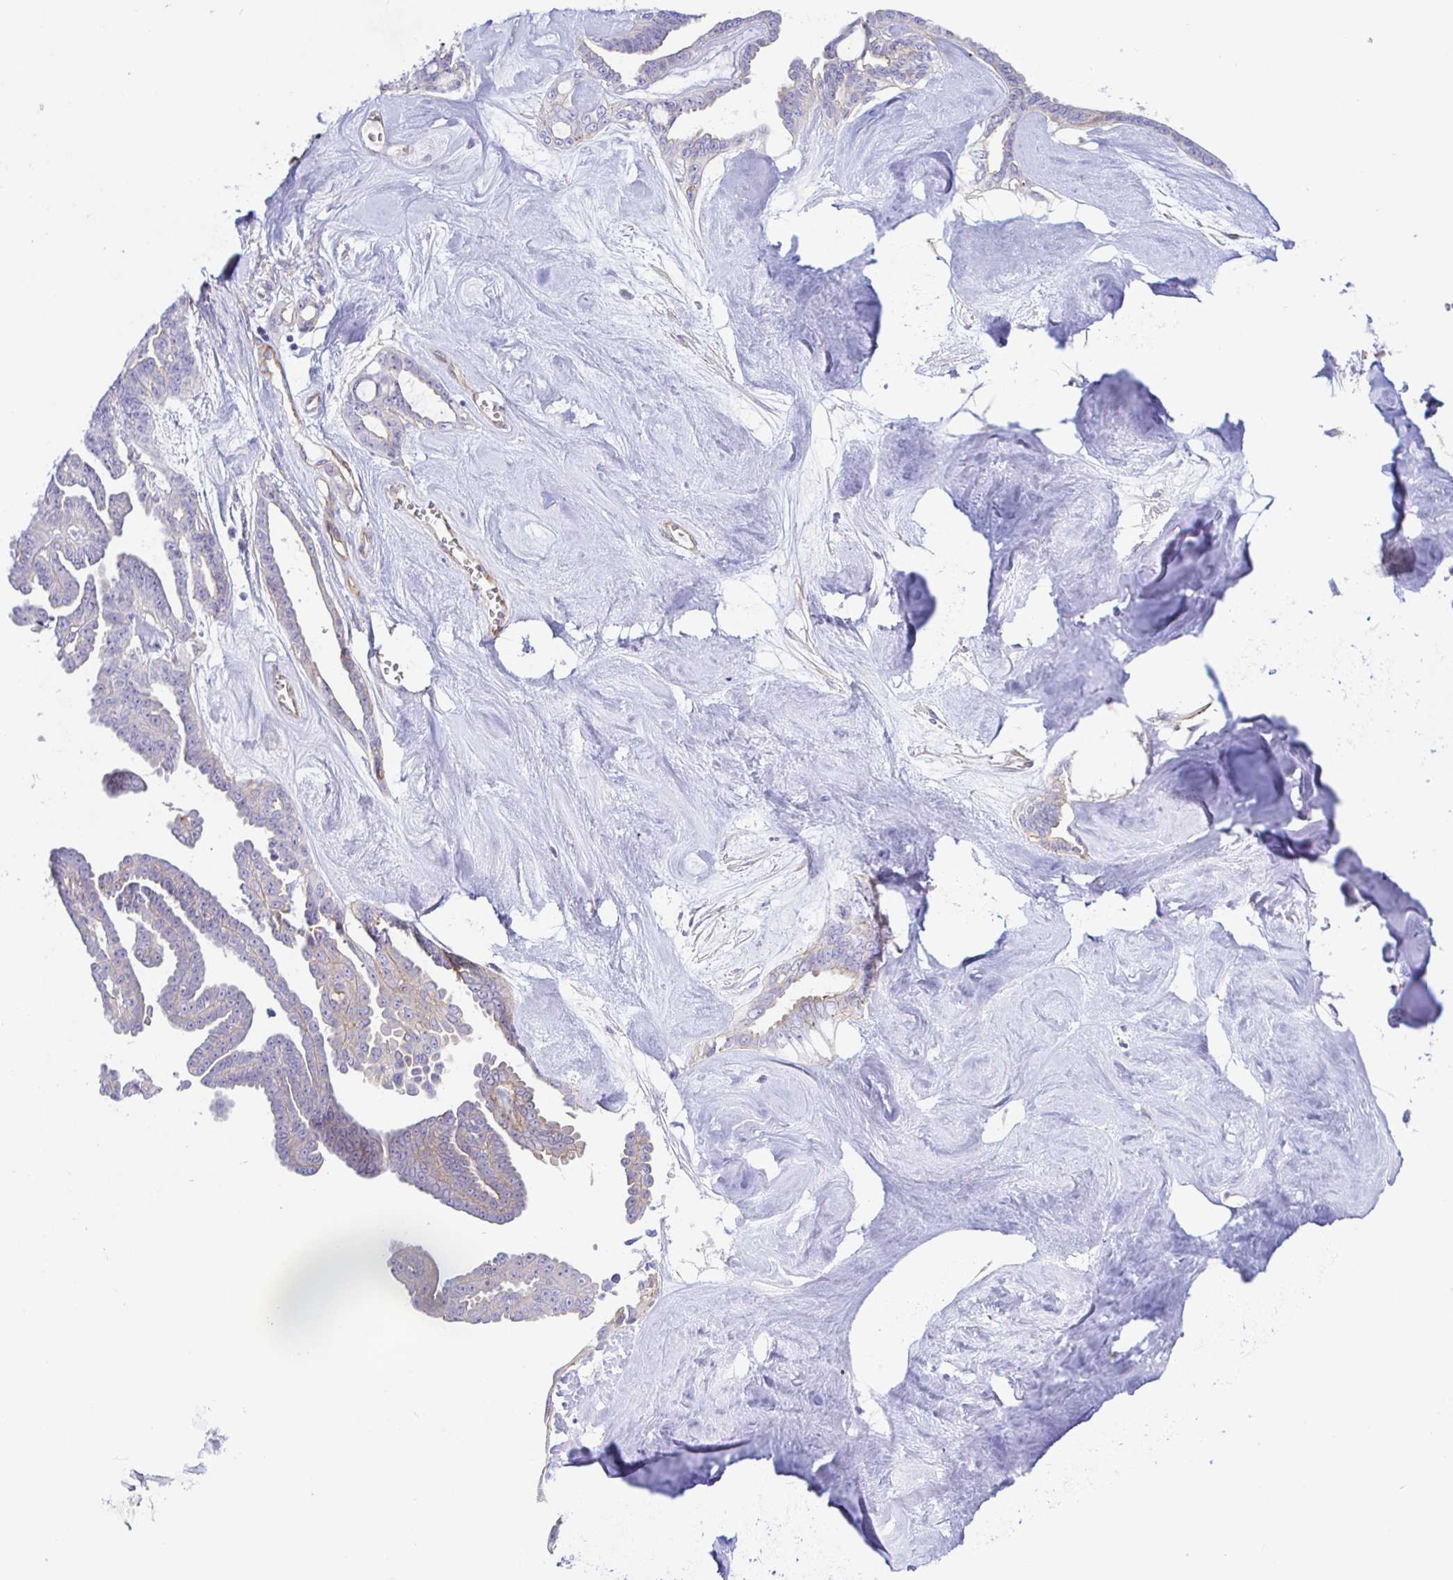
{"staining": {"intensity": "negative", "quantity": "none", "location": "none"}, "tissue": "ovarian cancer", "cell_type": "Tumor cells", "image_type": "cancer", "snomed": [{"axis": "morphology", "description": "Cystadenocarcinoma, serous, NOS"}, {"axis": "topography", "description": "Ovary"}], "caption": "An IHC image of ovarian cancer is shown. There is no staining in tumor cells of ovarian cancer. (DAB immunohistochemistry with hematoxylin counter stain).", "gene": "ARL4D", "patient": {"sex": "female", "age": 71}}